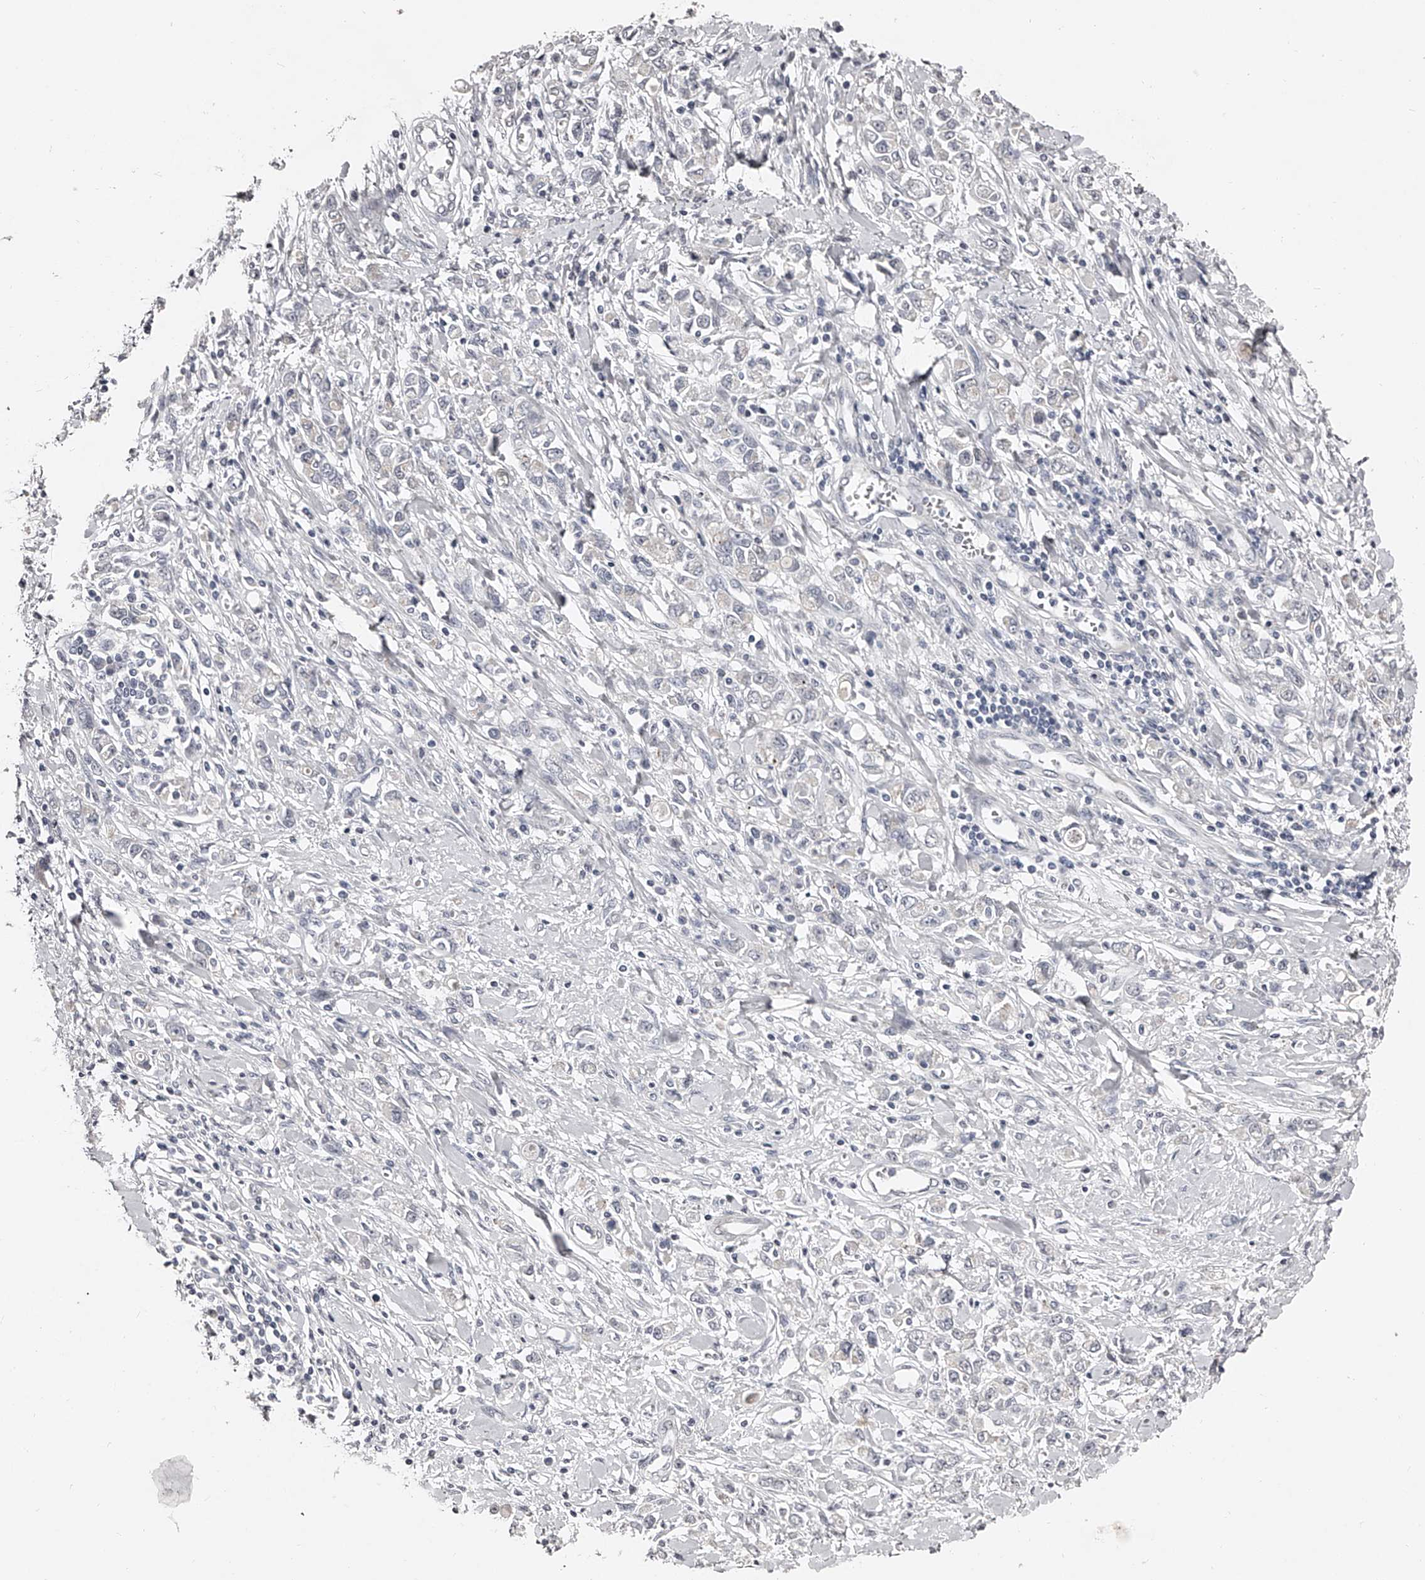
{"staining": {"intensity": "negative", "quantity": "none", "location": "none"}, "tissue": "stomach cancer", "cell_type": "Tumor cells", "image_type": "cancer", "snomed": [{"axis": "morphology", "description": "Adenocarcinoma, NOS"}, {"axis": "topography", "description": "Stomach"}], "caption": "High magnification brightfield microscopy of adenocarcinoma (stomach) stained with DAB (3,3'-diaminobenzidine) (brown) and counterstained with hematoxylin (blue): tumor cells show no significant staining.", "gene": "NT5DC1", "patient": {"sex": "female", "age": 76}}